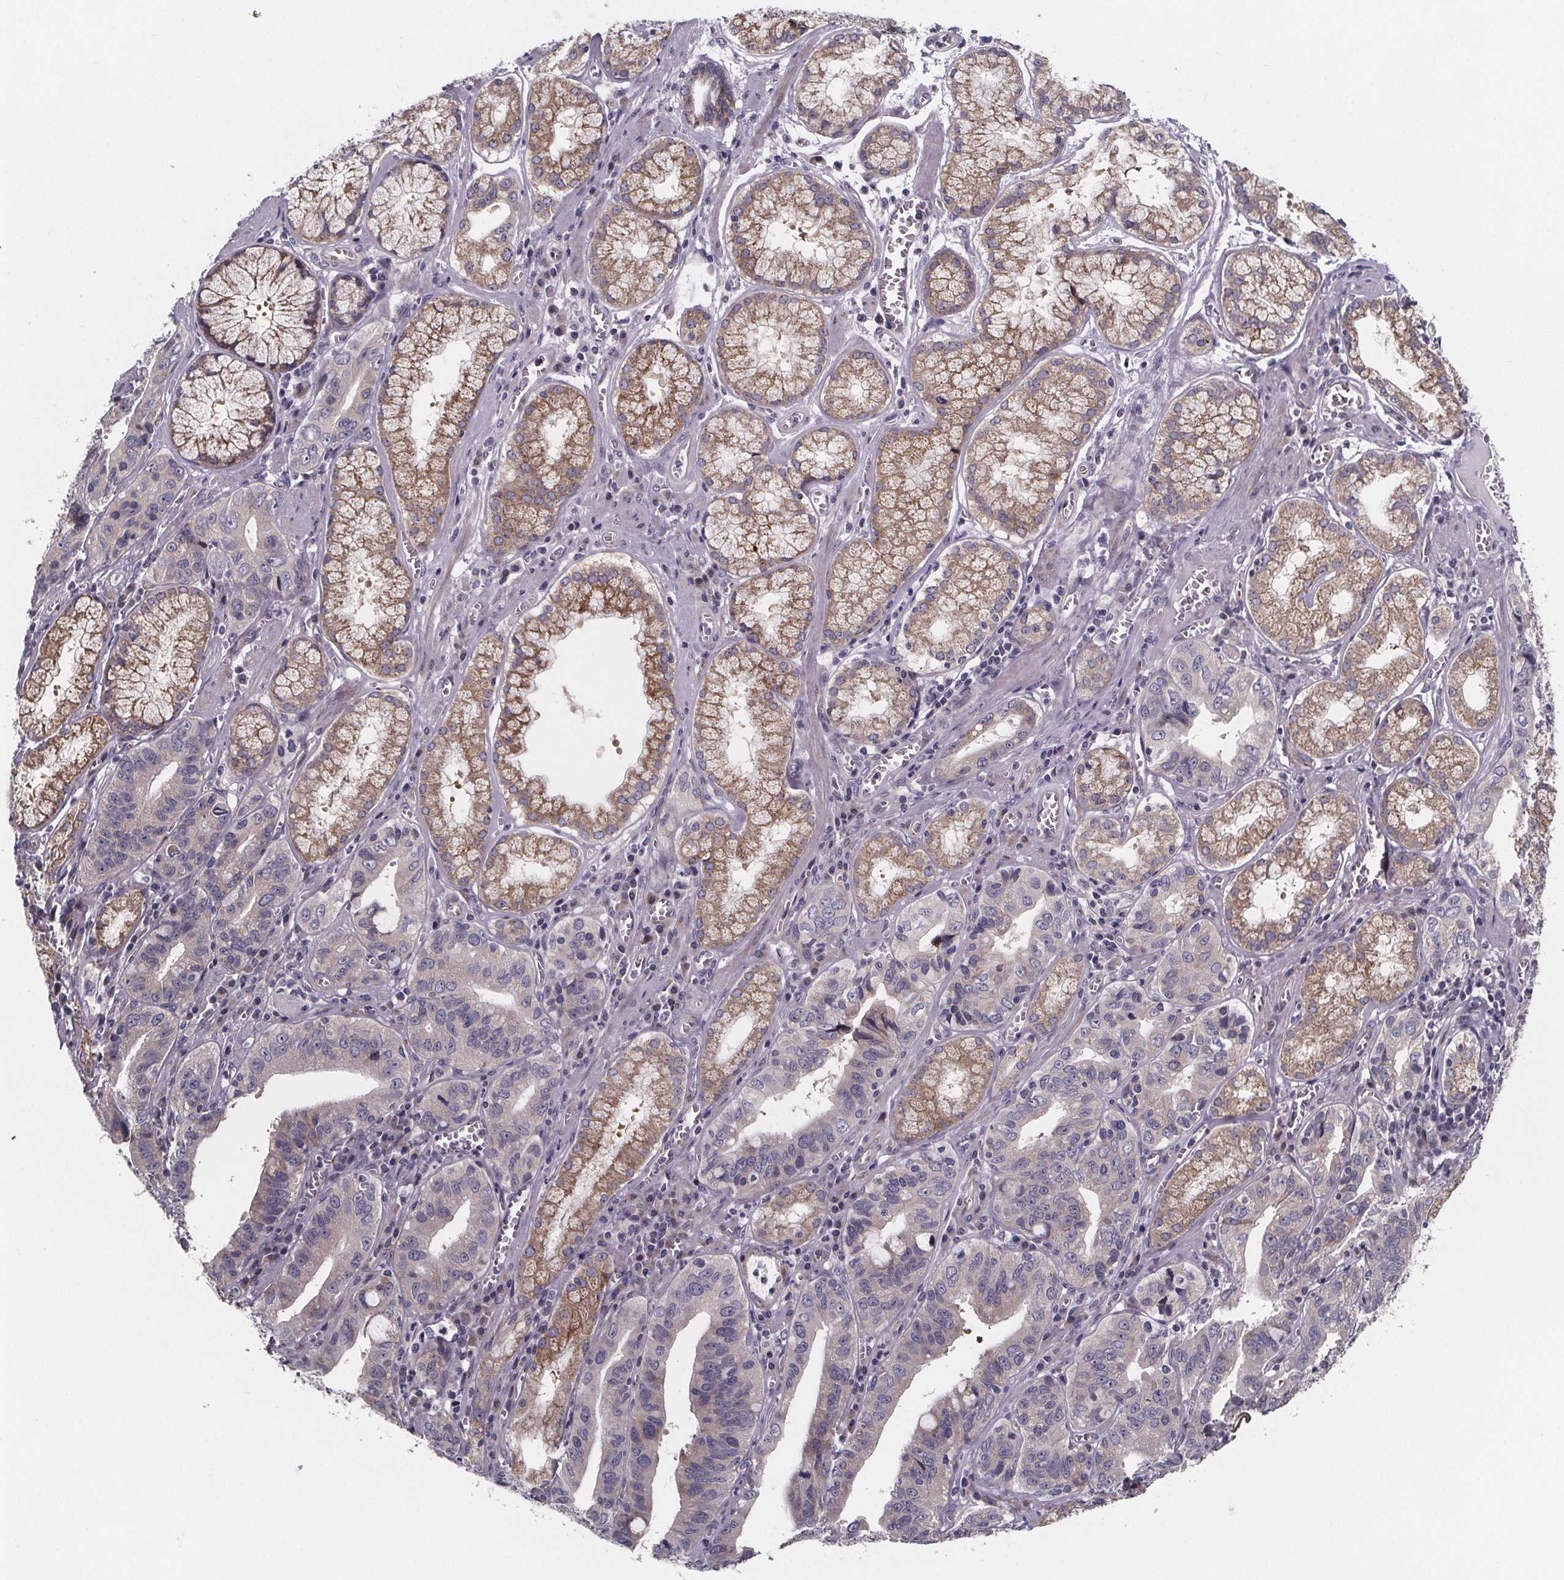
{"staining": {"intensity": "negative", "quantity": "none", "location": "none"}, "tissue": "stomach cancer", "cell_type": "Tumor cells", "image_type": "cancer", "snomed": [{"axis": "morphology", "description": "Adenocarcinoma, NOS"}, {"axis": "topography", "description": "Stomach, lower"}], "caption": "Micrograph shows no significant protein staining in tumor cells of adenocarcinoma (stomach).", "gene": "NDST1", "patient": {"sex": "female", "age": 76}}